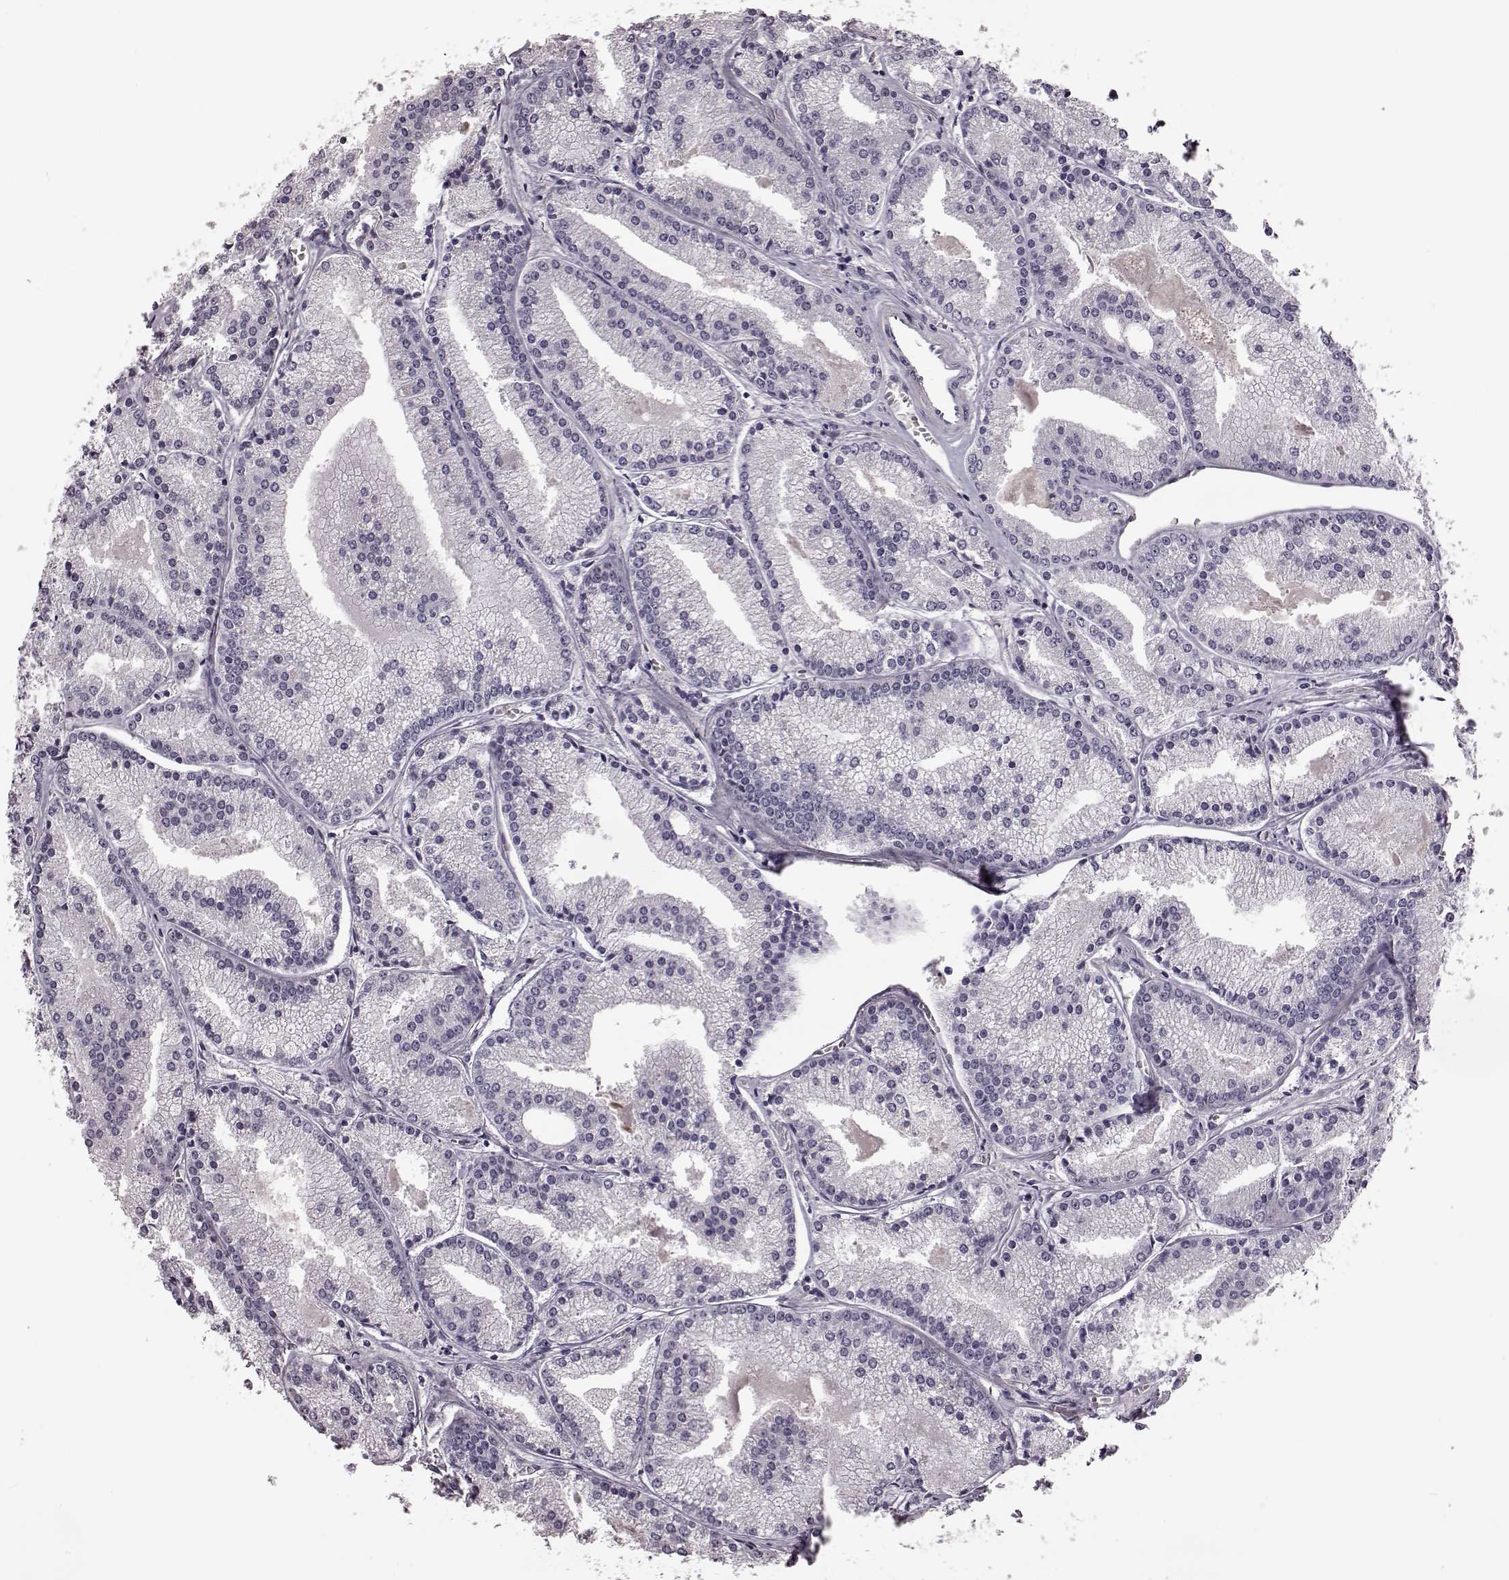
{"staining": {"intensity": "negative", "quantity": "none", "location": "none"}, "tissue": "prostate cancer", "cell_type": "Tumor cells", "image_type": "cancer", "snomed": [{"axis": "morphology", "description": "Adenocarcinoma, NOS"}, {"axis": "topography", "description": "Prostate"}], "caption": "Immunohistochemistry (IHC) of human prostate cancer exhibits no staining in tumor cells. (Stains: DAB immunohistochemistry (IHC) with hematoxylin counter stain, Microscopy: brightfield microscopy at high magnification).", "gene": "ZNF433", "patient": {"sex": "male", "age": 72}}